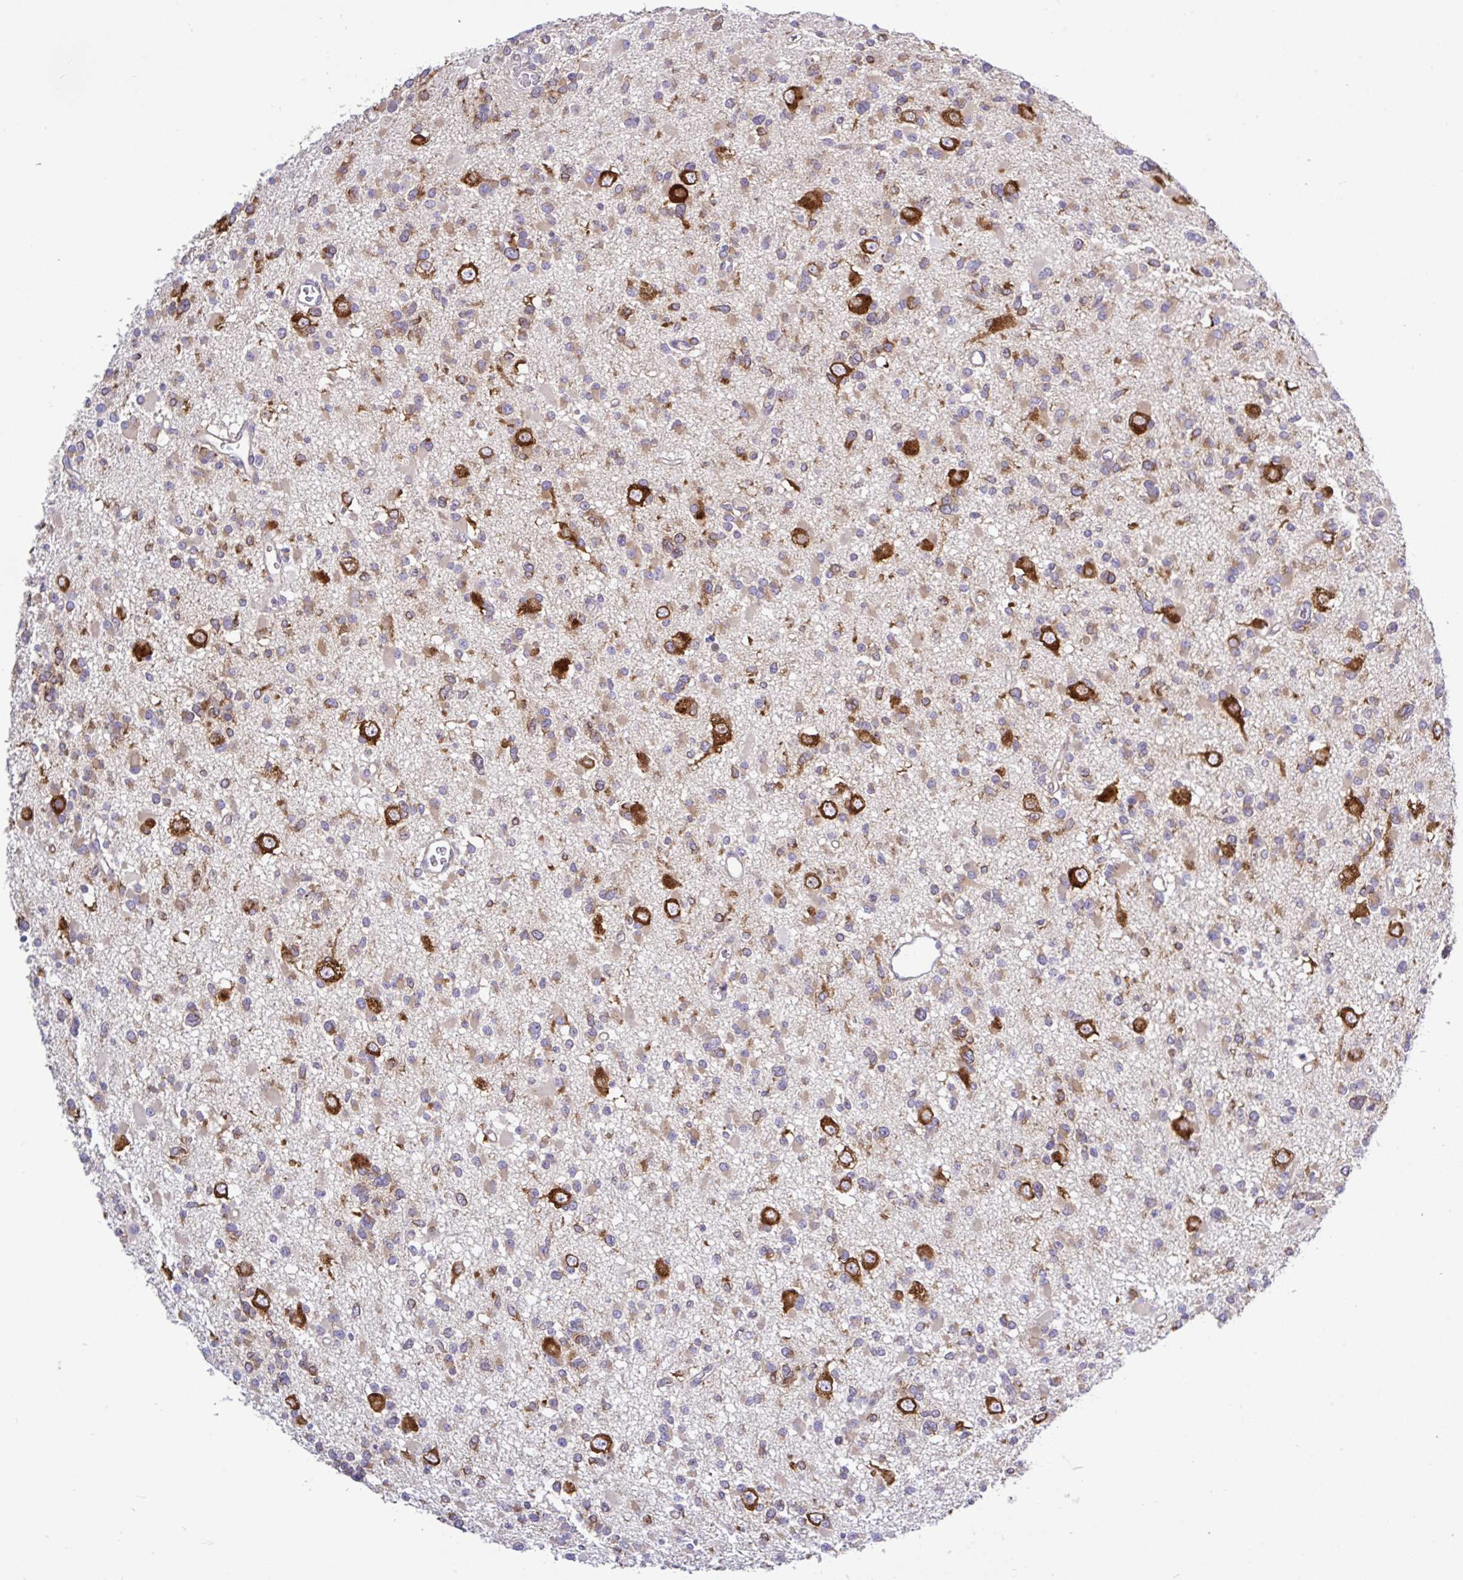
{"staining": {"intensity": "moderate", "quantity": "25%-75%", "location": "cytoplasmic/membranous"}, "tissue": "glioma", "cell_type": "Tumor cells", "image_type": "cancer", "snomed": [{"axis": "morphology", "description": "Glioma, malignant, Low grade"}, {"axis": "topography", "description": "Brain"}], "caption": "Tumor cells exhibit medium levels of moderate cytoplasmic/membranous staining in approximately 25%-75% of cells in malignant glioma (low-grade). The staining is performed using DAB (3,3'-diaminobenzidine) brown chromogen to label protein expression. The nuclei are counter-stained blue using hematoxylin.", "gene": "LARS1", "patient": {"sex": "female", "age": 22}}